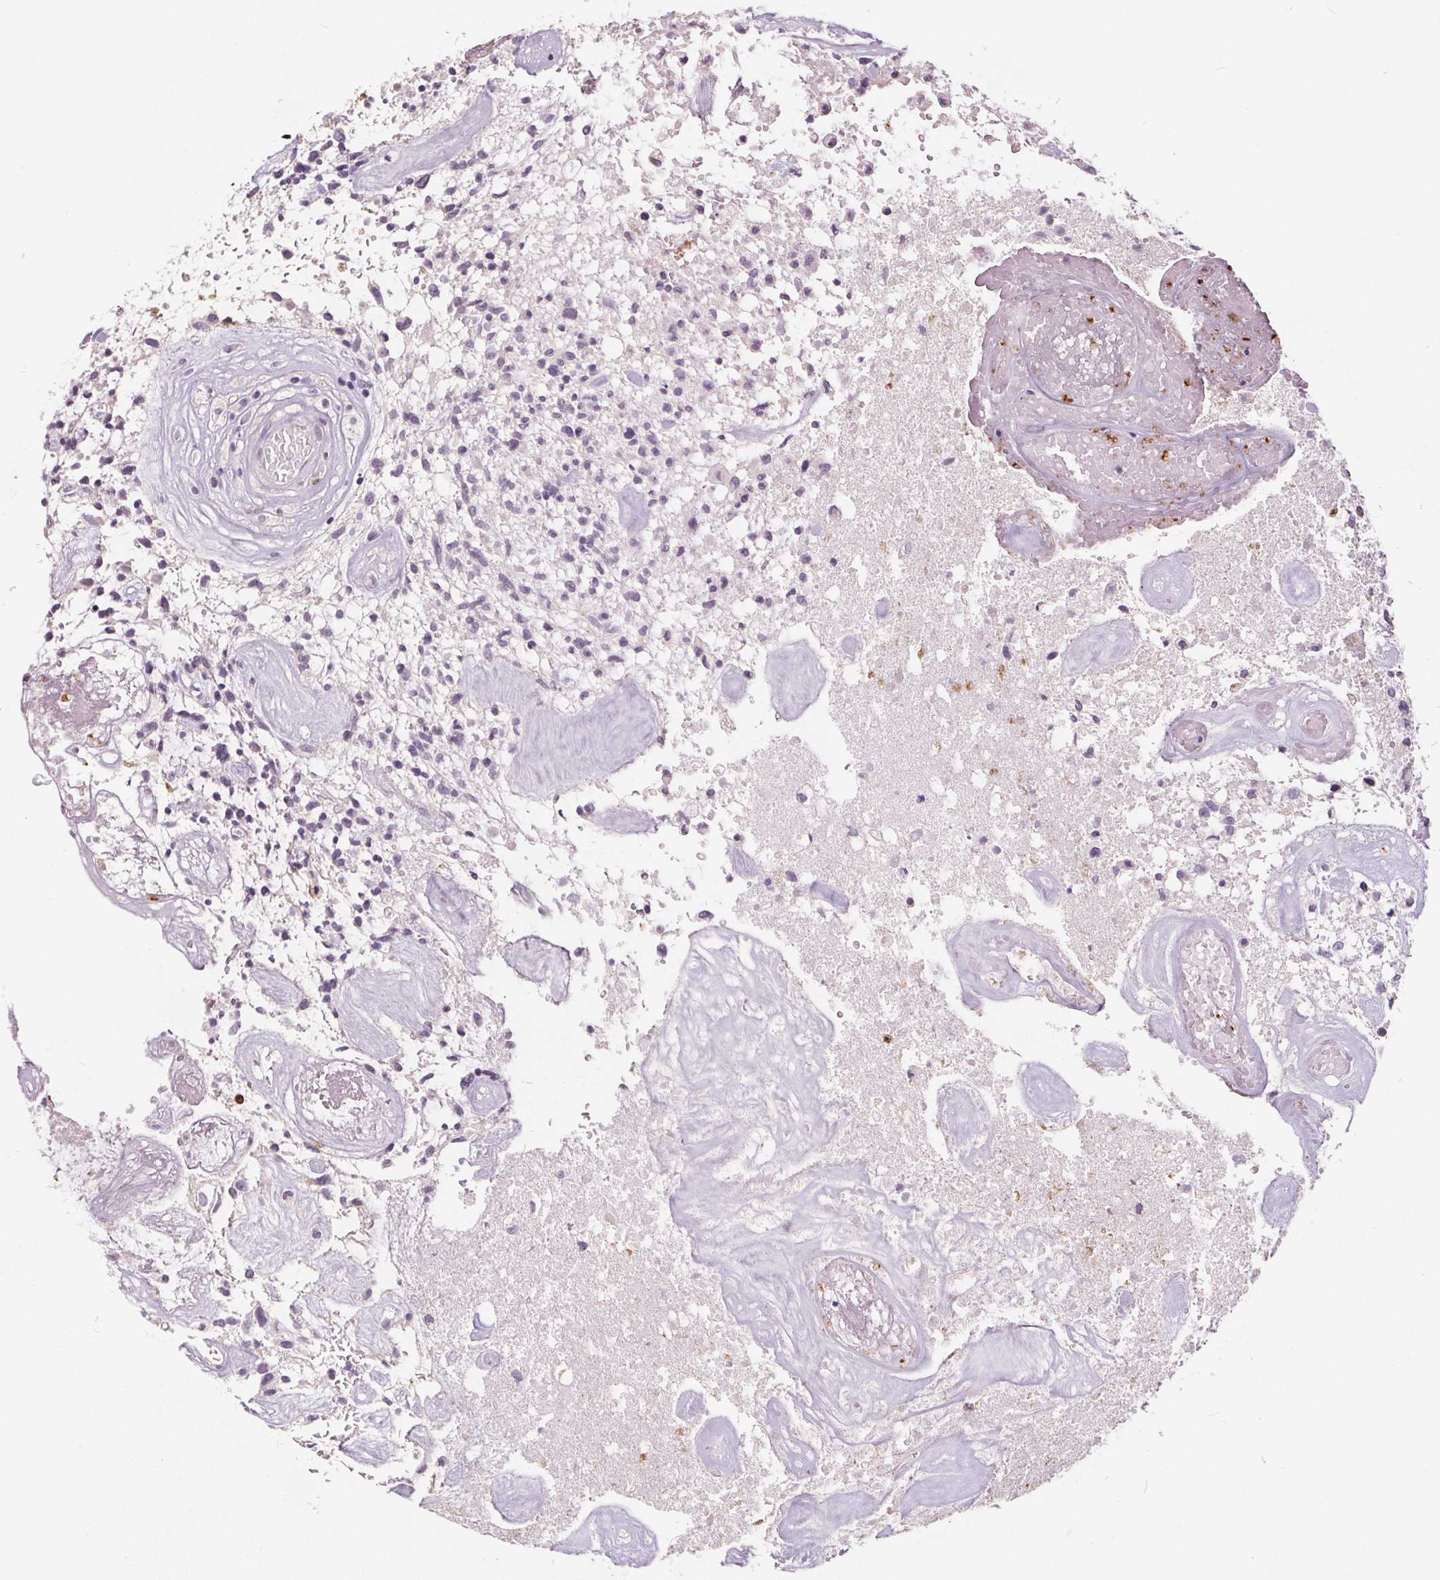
{"staining": {"intensity": "negative", "quantity": "none", "location": "none"}, "tissue": "glioma", "cell_type": "Tumor cells", "image_type": "cancer", "snomed": [{"axis": "morphology", "description": "Glioma, malignant, High grade"}, {"axis": "topography", "description": "Brain"}], "caption": "A micrograph of human glioma is negative for staining in tumor cells.", "gene": "HAAO", "patient": {"sex": "male", "age": 75}}